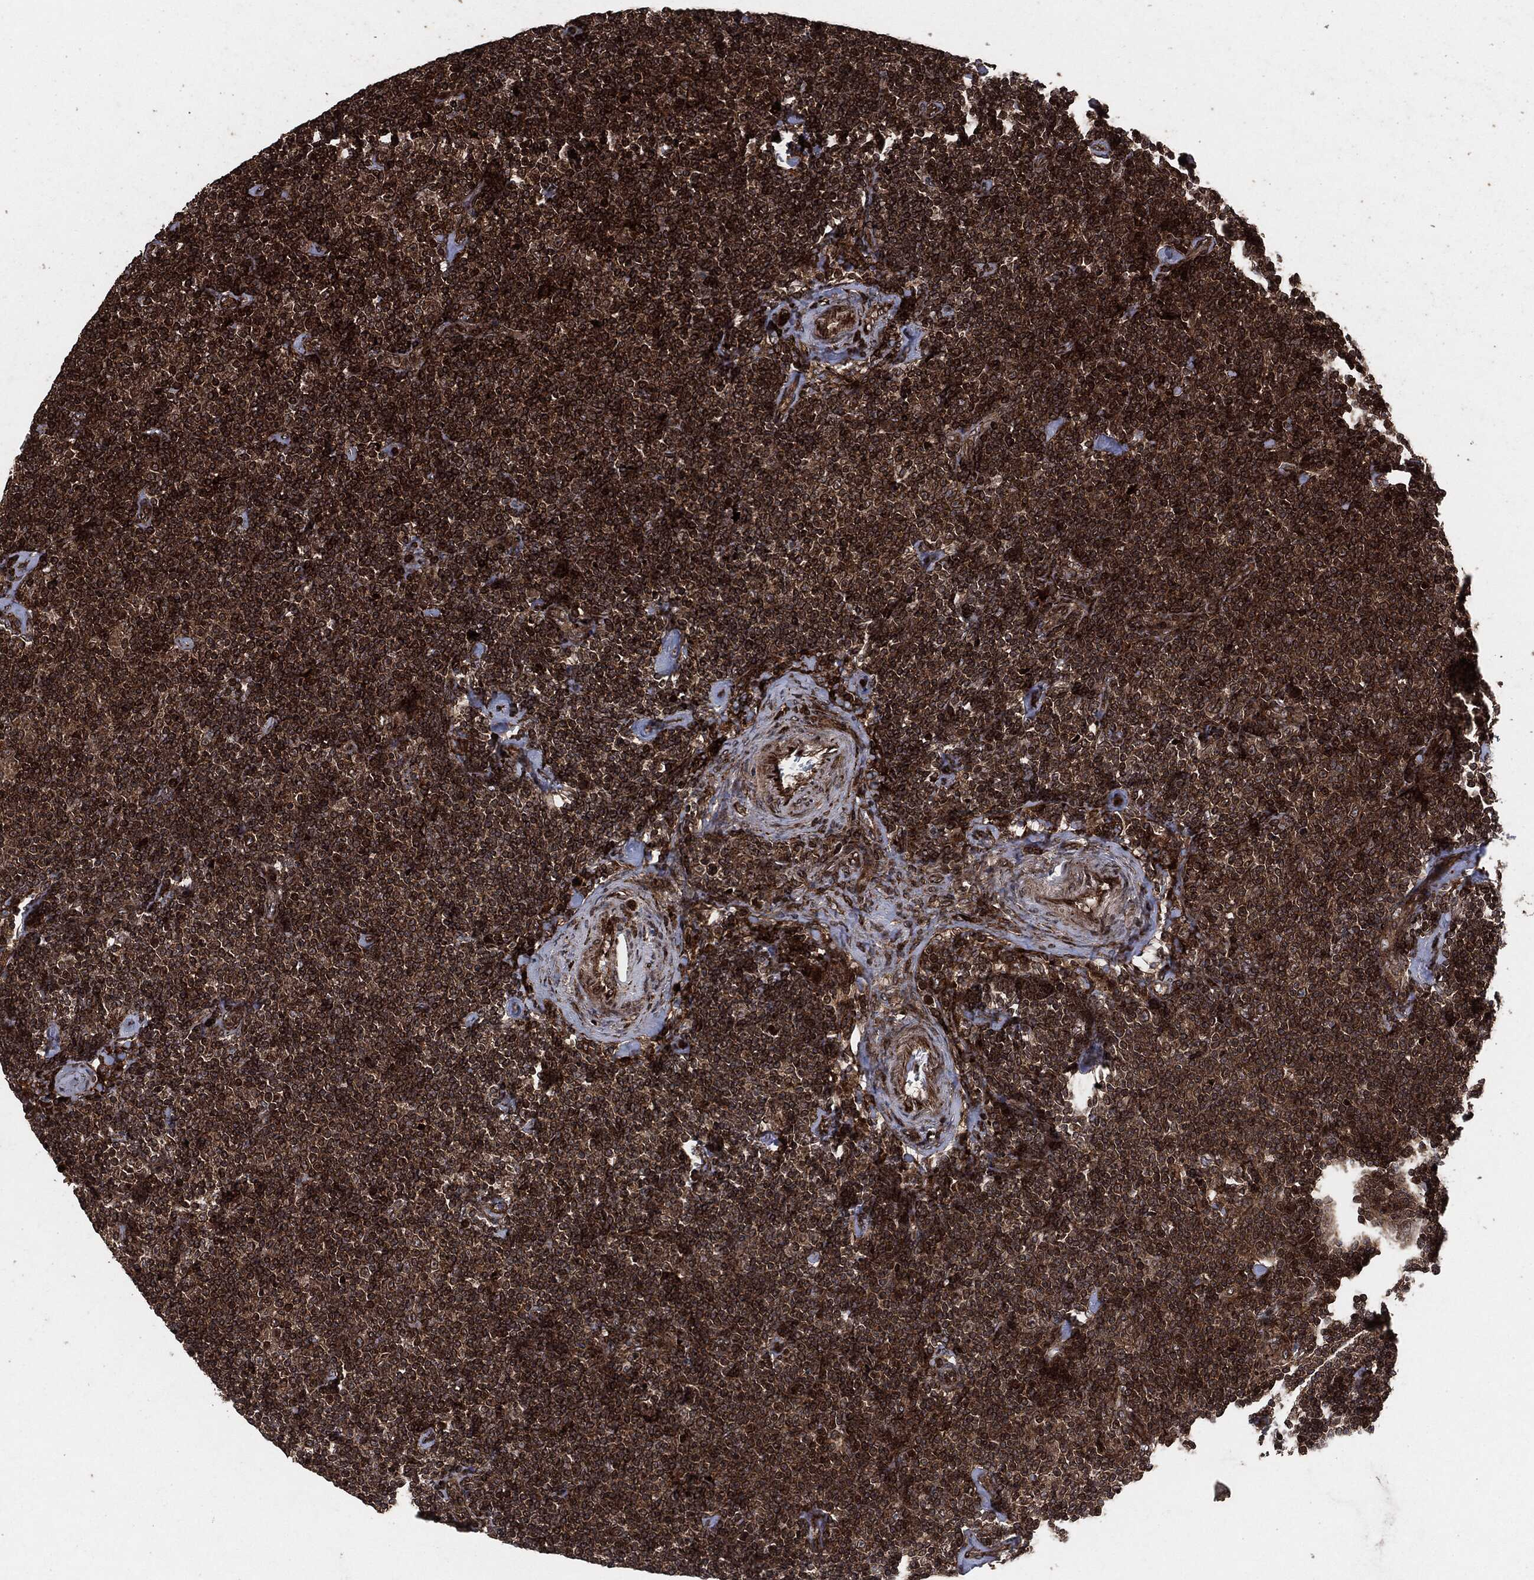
{"staining": {"intensity": "strong", "quantity": ">75%", "location": "cytoplasmic/membranous"}, "tissue": "lymphoma", "cell_type": "Tumor cells", "image_type": "cancer", "snomed": [{"axis": "morphology", "description": "Malignant lymphoma, non-Hodgkin's type, Low grade"}, {"axis": "topography", "description": "Lymph node"}], "caption": "A micrograph showing strong cytoplasmic/membranous expression in approximately >75% of tumor cells in low-grade malignant lymphoma, non-Hodgkin's type, as visualized by brown immunohistochemical staining.", "gene": "IFIT1", "patient": {"sex": "male", "age": 81}}